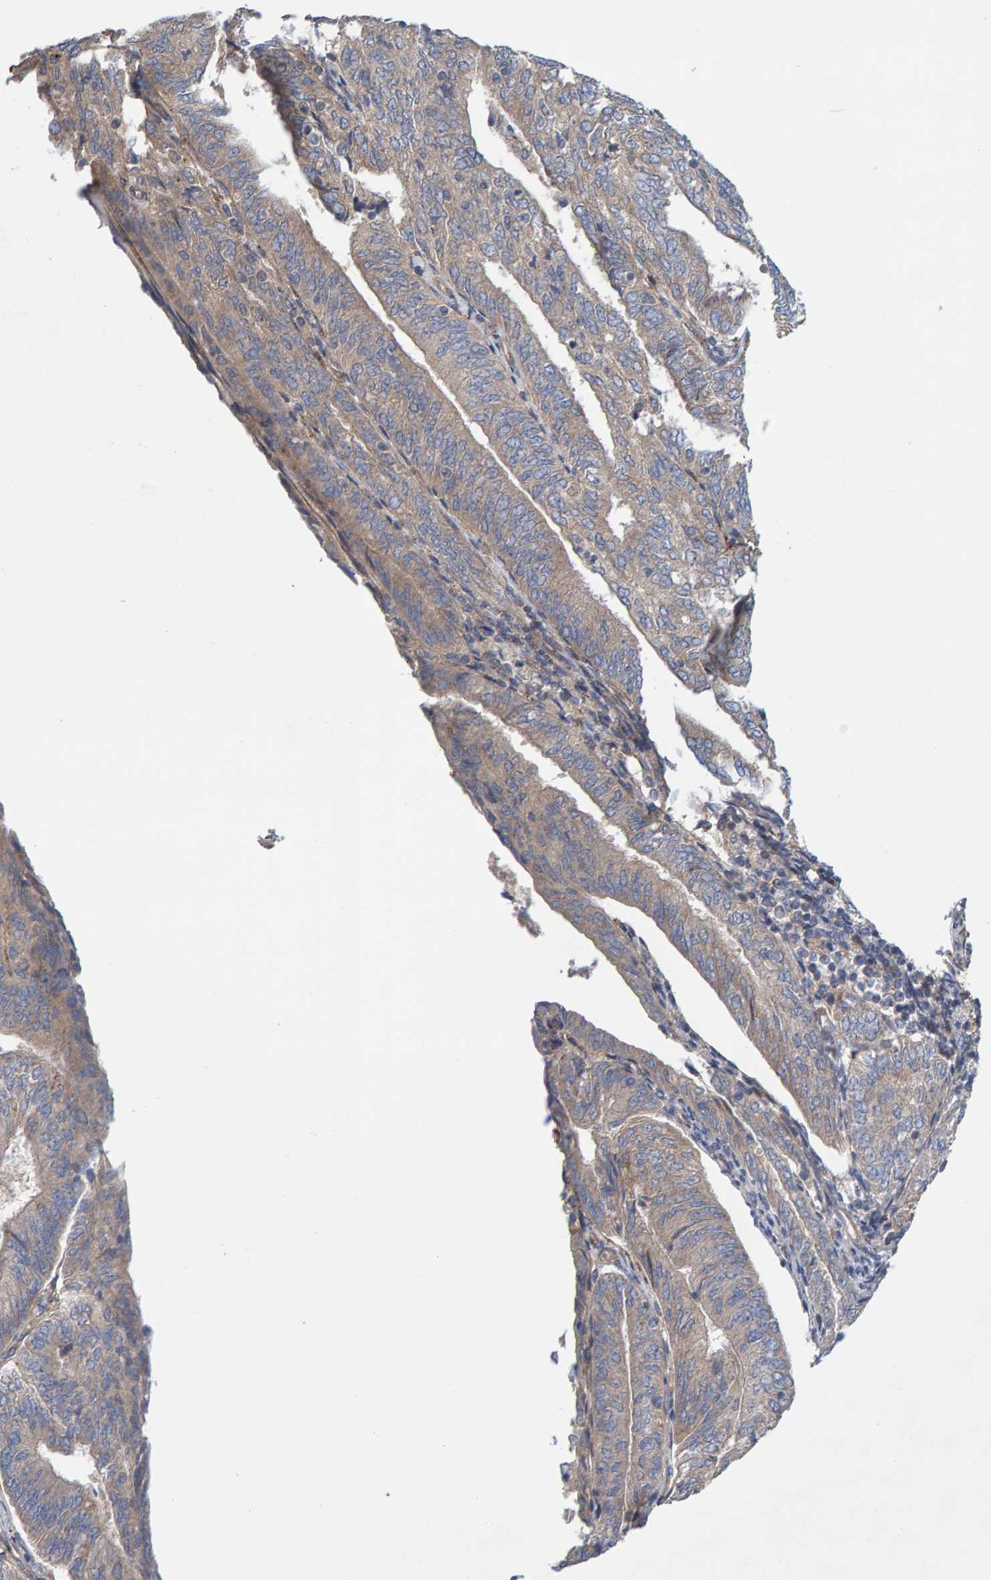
{"staining": {"intensity": "moderate", "quantity": "25%-75%", "location": "cytoplasmic/membranous"}, "tissue": "endometrial cancer", "cell_type": "Tumor cells", "image_type": "cancer", "snomed": [{"axis": "morphology", "description": "Adenocarcinoma, NOS"}, {"axis": "topography", "description": "Endometrium"}], "caption": "Protein staining by immunohistochemistry displays moderate cytoplasmic/membranous positivity in approximately 25%-75% of tumor cells in adenocarcinoma (endometrial). The staining was performed using DAB (3,3'-diaminobenzidine) to visualize the protein expression in brown, while the nuclei were stained in blue with hematoxylin (Magnification: 20x).", "gene": "CDK5RAP3", "patient": {"sex": "female", "age": 58}}